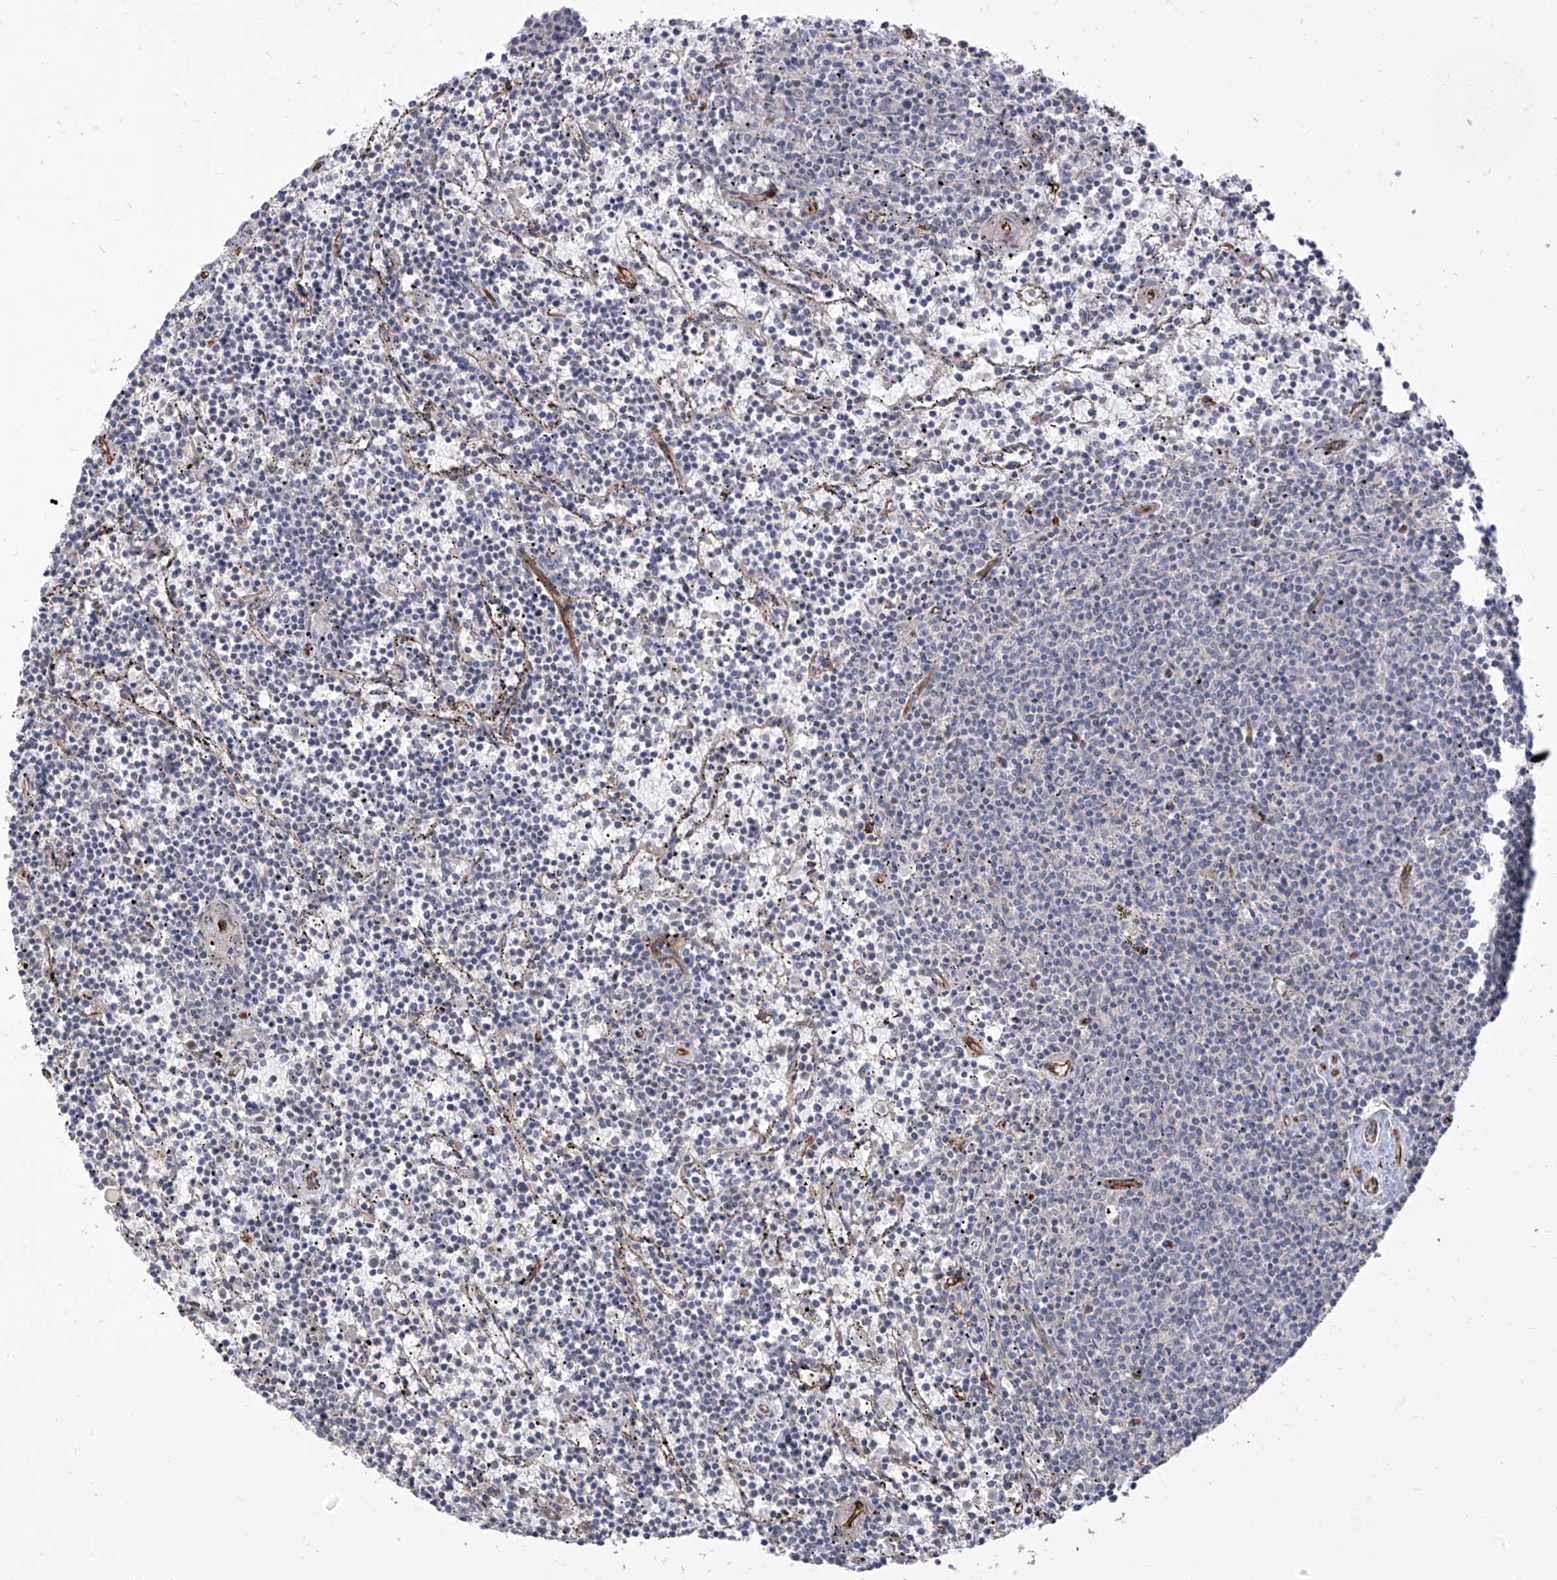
{"staining": {"intensity": "negative", "quantity": "none", "location": "none"}, "tissue": "lymphoma", "cell_type": "Tumor cells", "image_type": "cancer", "snomed": [{"axis": "morphology", "description": "Malignant lymphoma, non-Hodgkin's type, Low grade"}, {"axis": "topography", "description": "Spleen"}], "caption": "This is an immunohistochemistry (IHC) micrograph of human lymphoma. There is no positivity in tumor cells.", "gene": "EPHX4", "patient": {"sex": "female", "age": 50}}